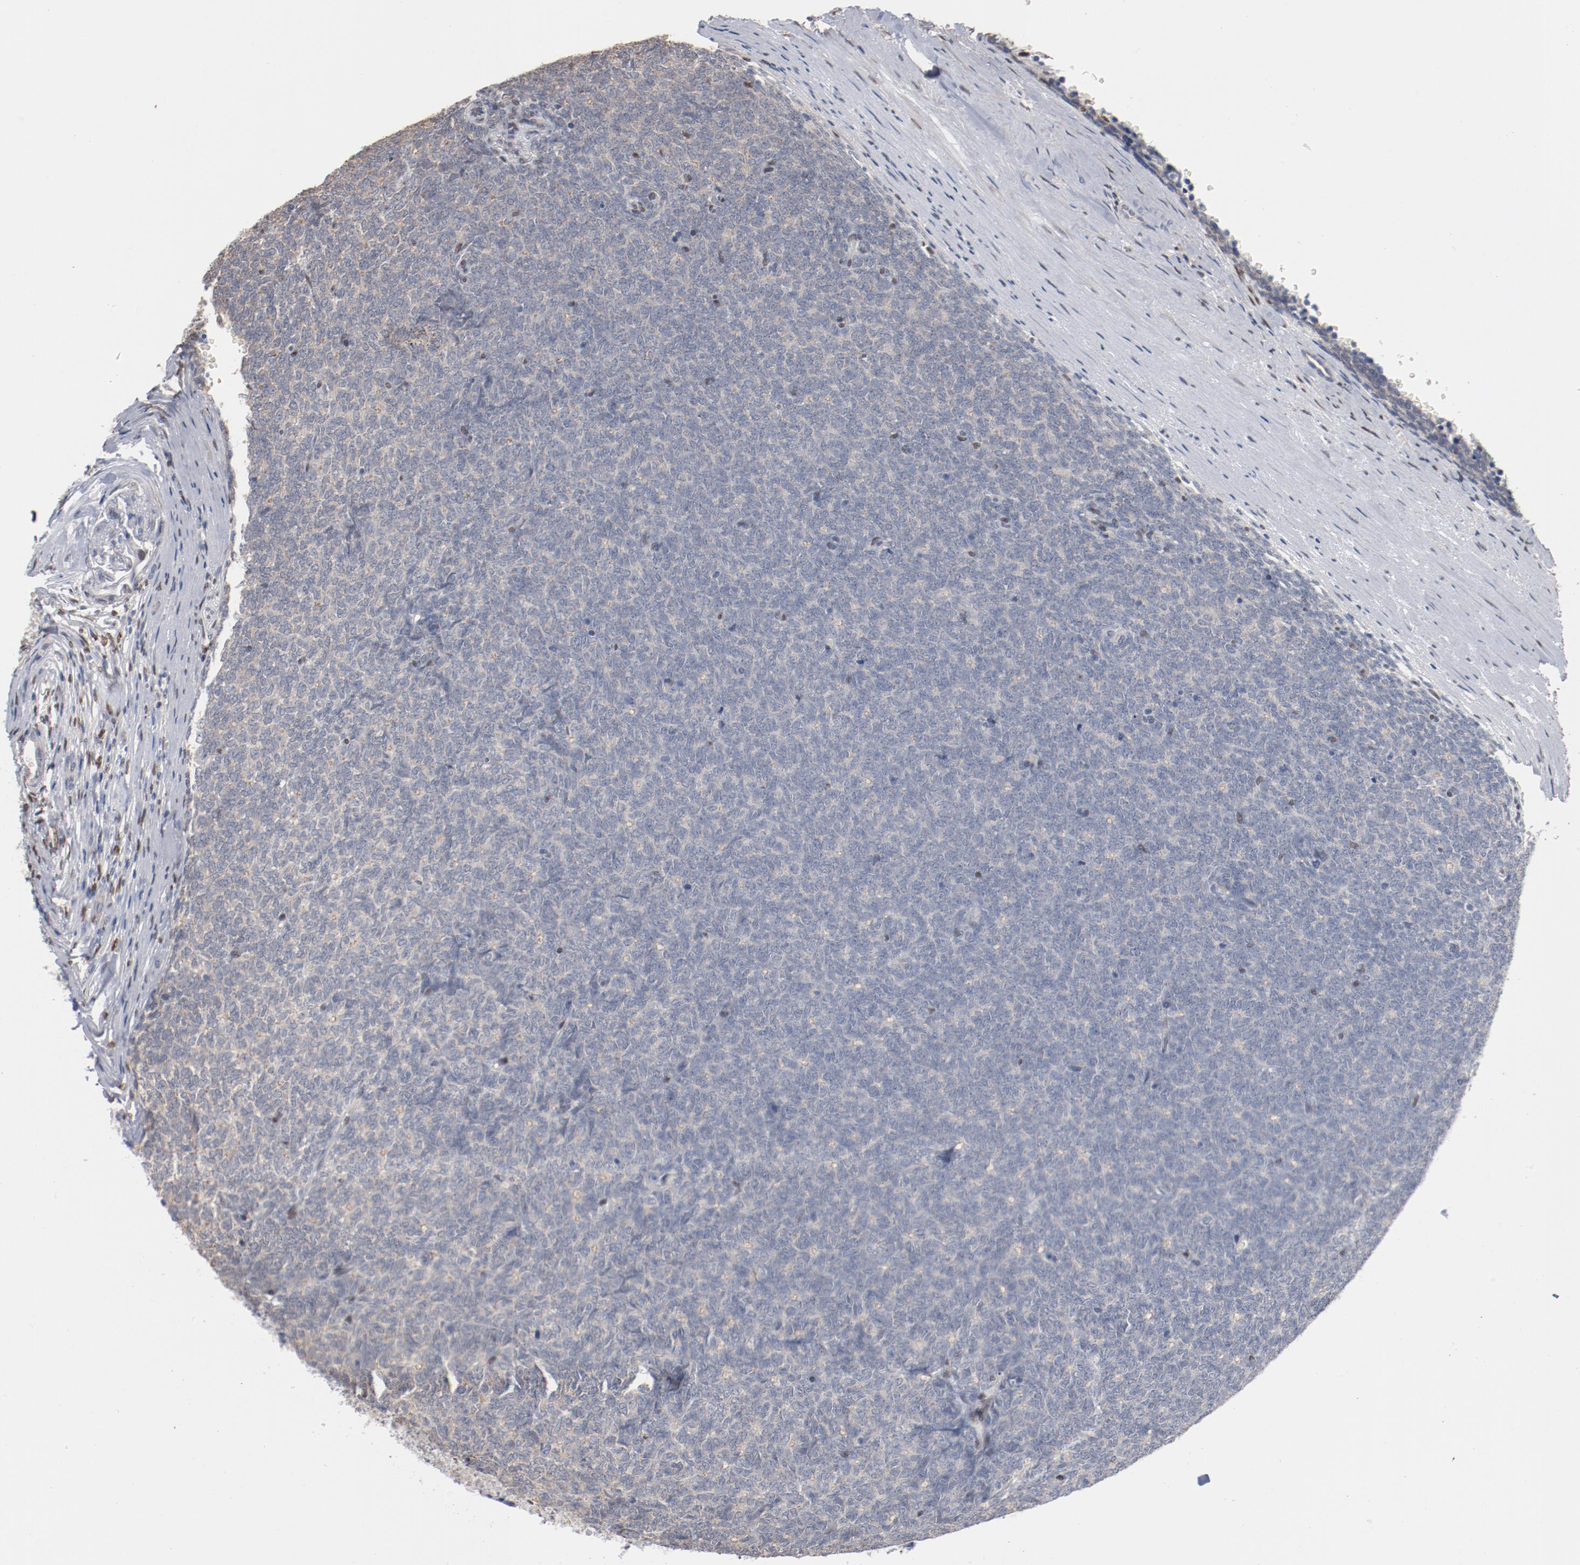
{"staining": {"intensity": "negative", "quantity": "none", "location": "none"}, "tissue": "renal cancer", "cell_type": "Tumor cells", "image_type": "cancer", "snomed": [{"axis": "morphology", "description": "Neoplasm, malignant, NOS"}, {"axis": "topography", "description": "Kidney"}], "caption": "Micrograph shows no significant protein positivity in tumor cells of renal malignant neoplasm.", "gene": "ZEB2", "patient": {"sex": "male", "age": 28}}